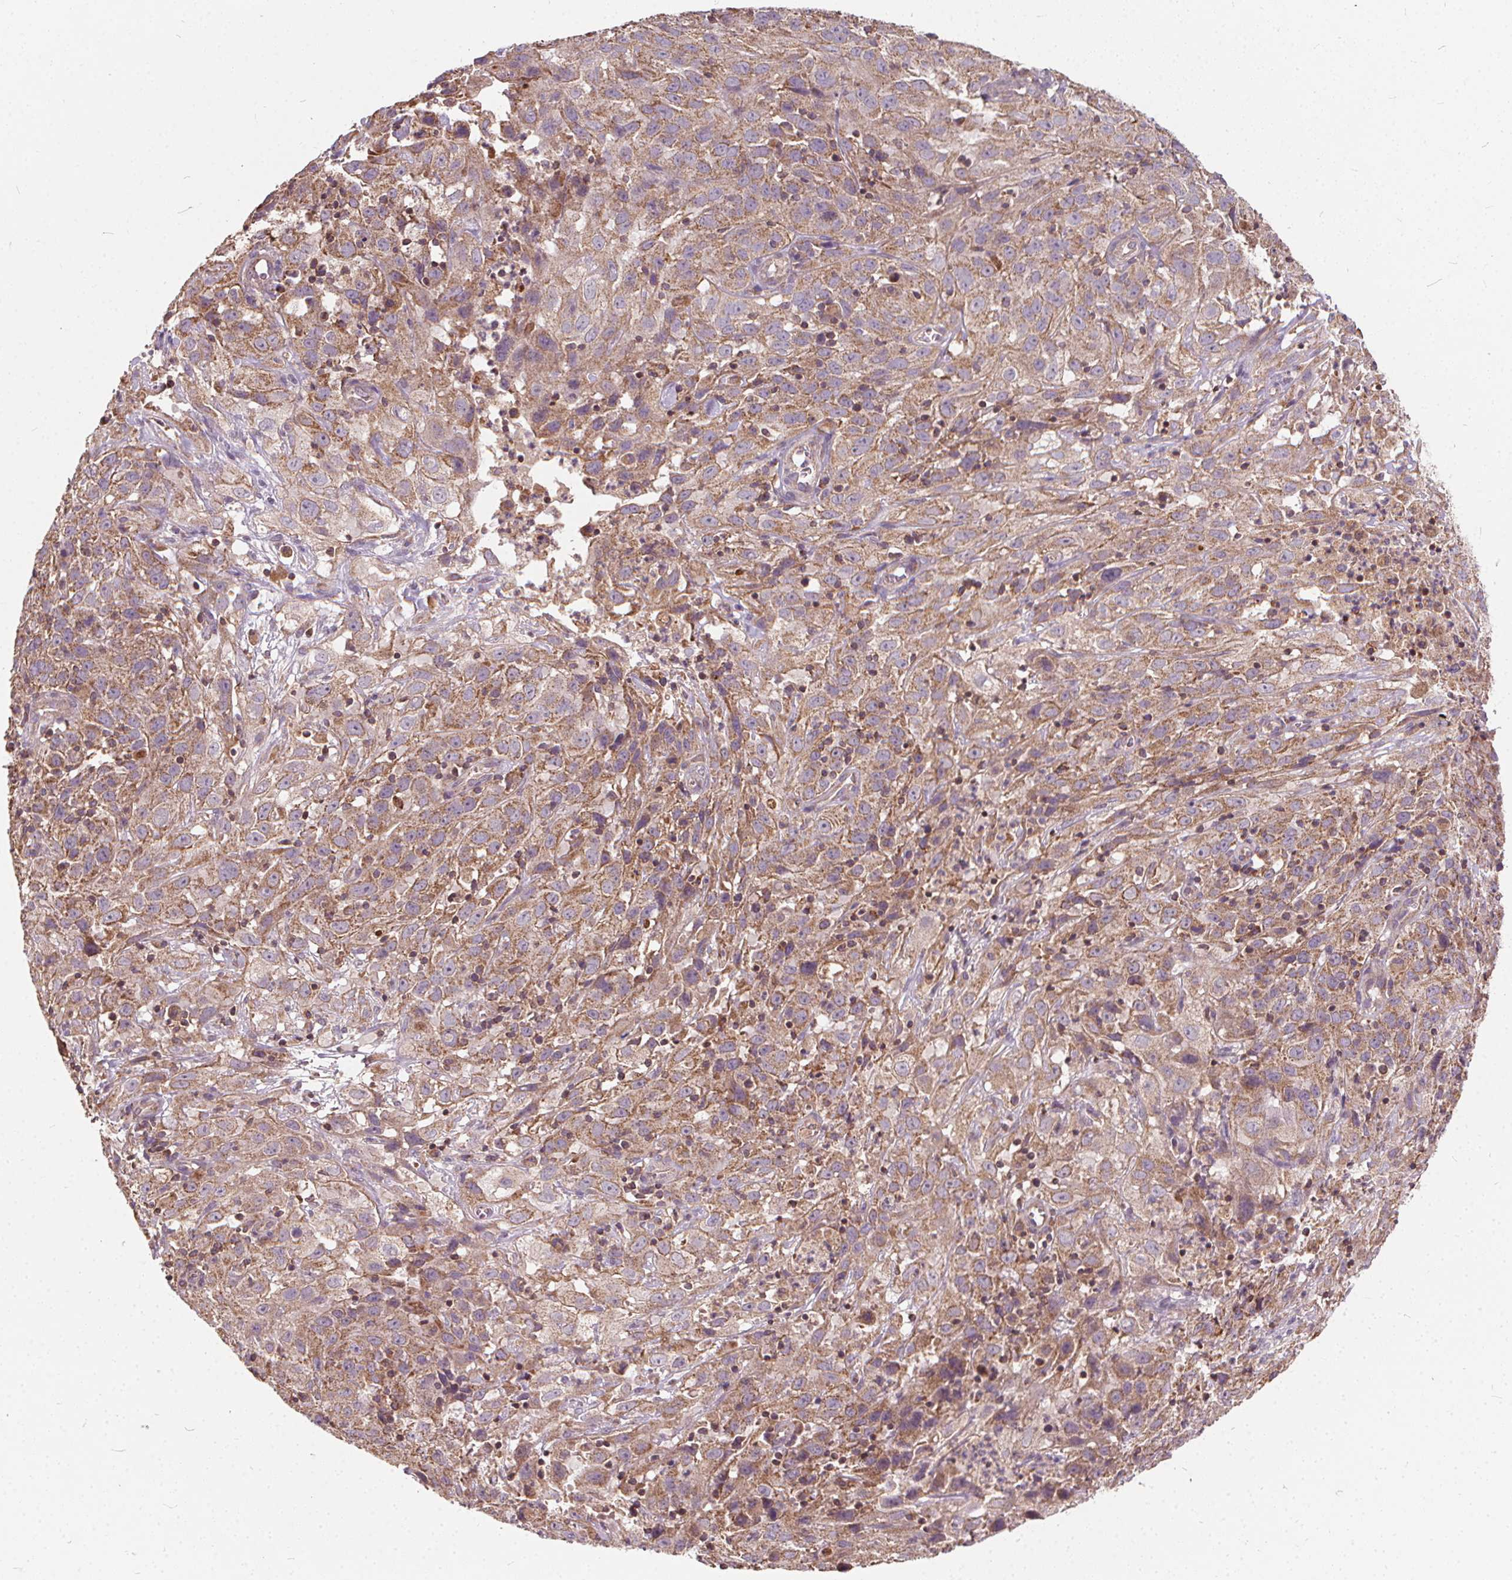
{"staining": {"intensity": "moderate", "quantity": ">75%", "location": "cytoplasmic/membranous"}, "tissue": "cervical cancer", "cell_type": "Tumor cells", "image_type": "cancer", "snomed": [{"axis": "morphology", "description": "Squamous cell carcinoma, NOS"}, {"axis": "topography", "description": "Cervix"}], "caption": "Squamous cell carcinoma (cervical) stained with immunohistochemistry shows moderate cytoplasmic/membranous expression in about >75% of tumor cells.", "gene": "ORAI2", "patient": {"sex": "female", "age": 32}}